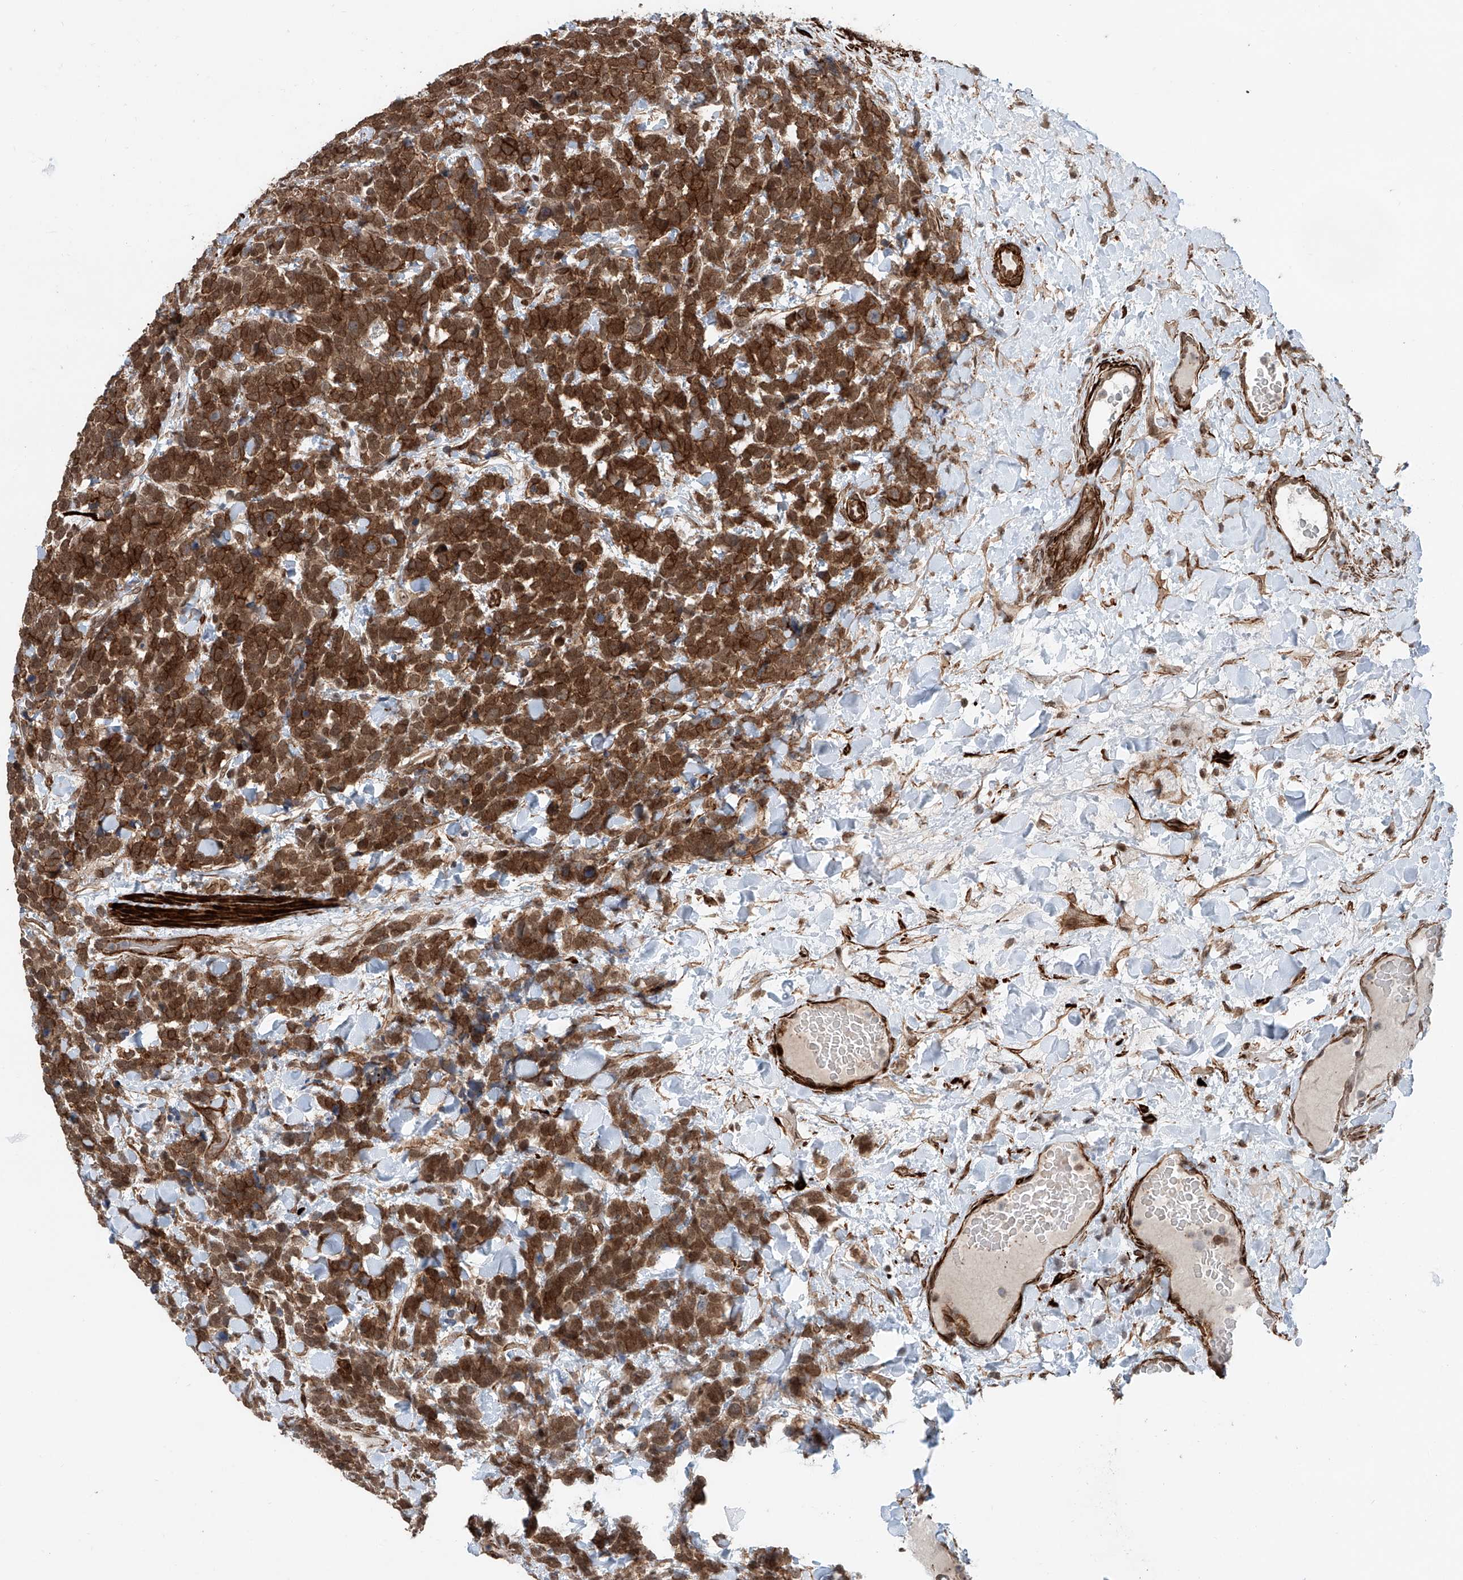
{"staining": {"intensity": "moderate", "quantity": ">75%", "location": "cytoplasmic/membranous,nuclear"}, "tissue": "urothelial cancer", "cell_type": "Tumor cells", "image_type": "cancer", "snomed": [{"axis": "morphology", "description": "Urothelial carcinoma, High grade"}, {"axis": "topography", "description": "Urinary bladder"}], "caption": "This is a micrograph of IHC staining of urothelial carcinoma (high-grade), which shows moderate staining in the cytoplasmic/membranous and nuclear of tumor cells.", "gene": "SDE2", "patient": {"sex": "female", "age": 82}}